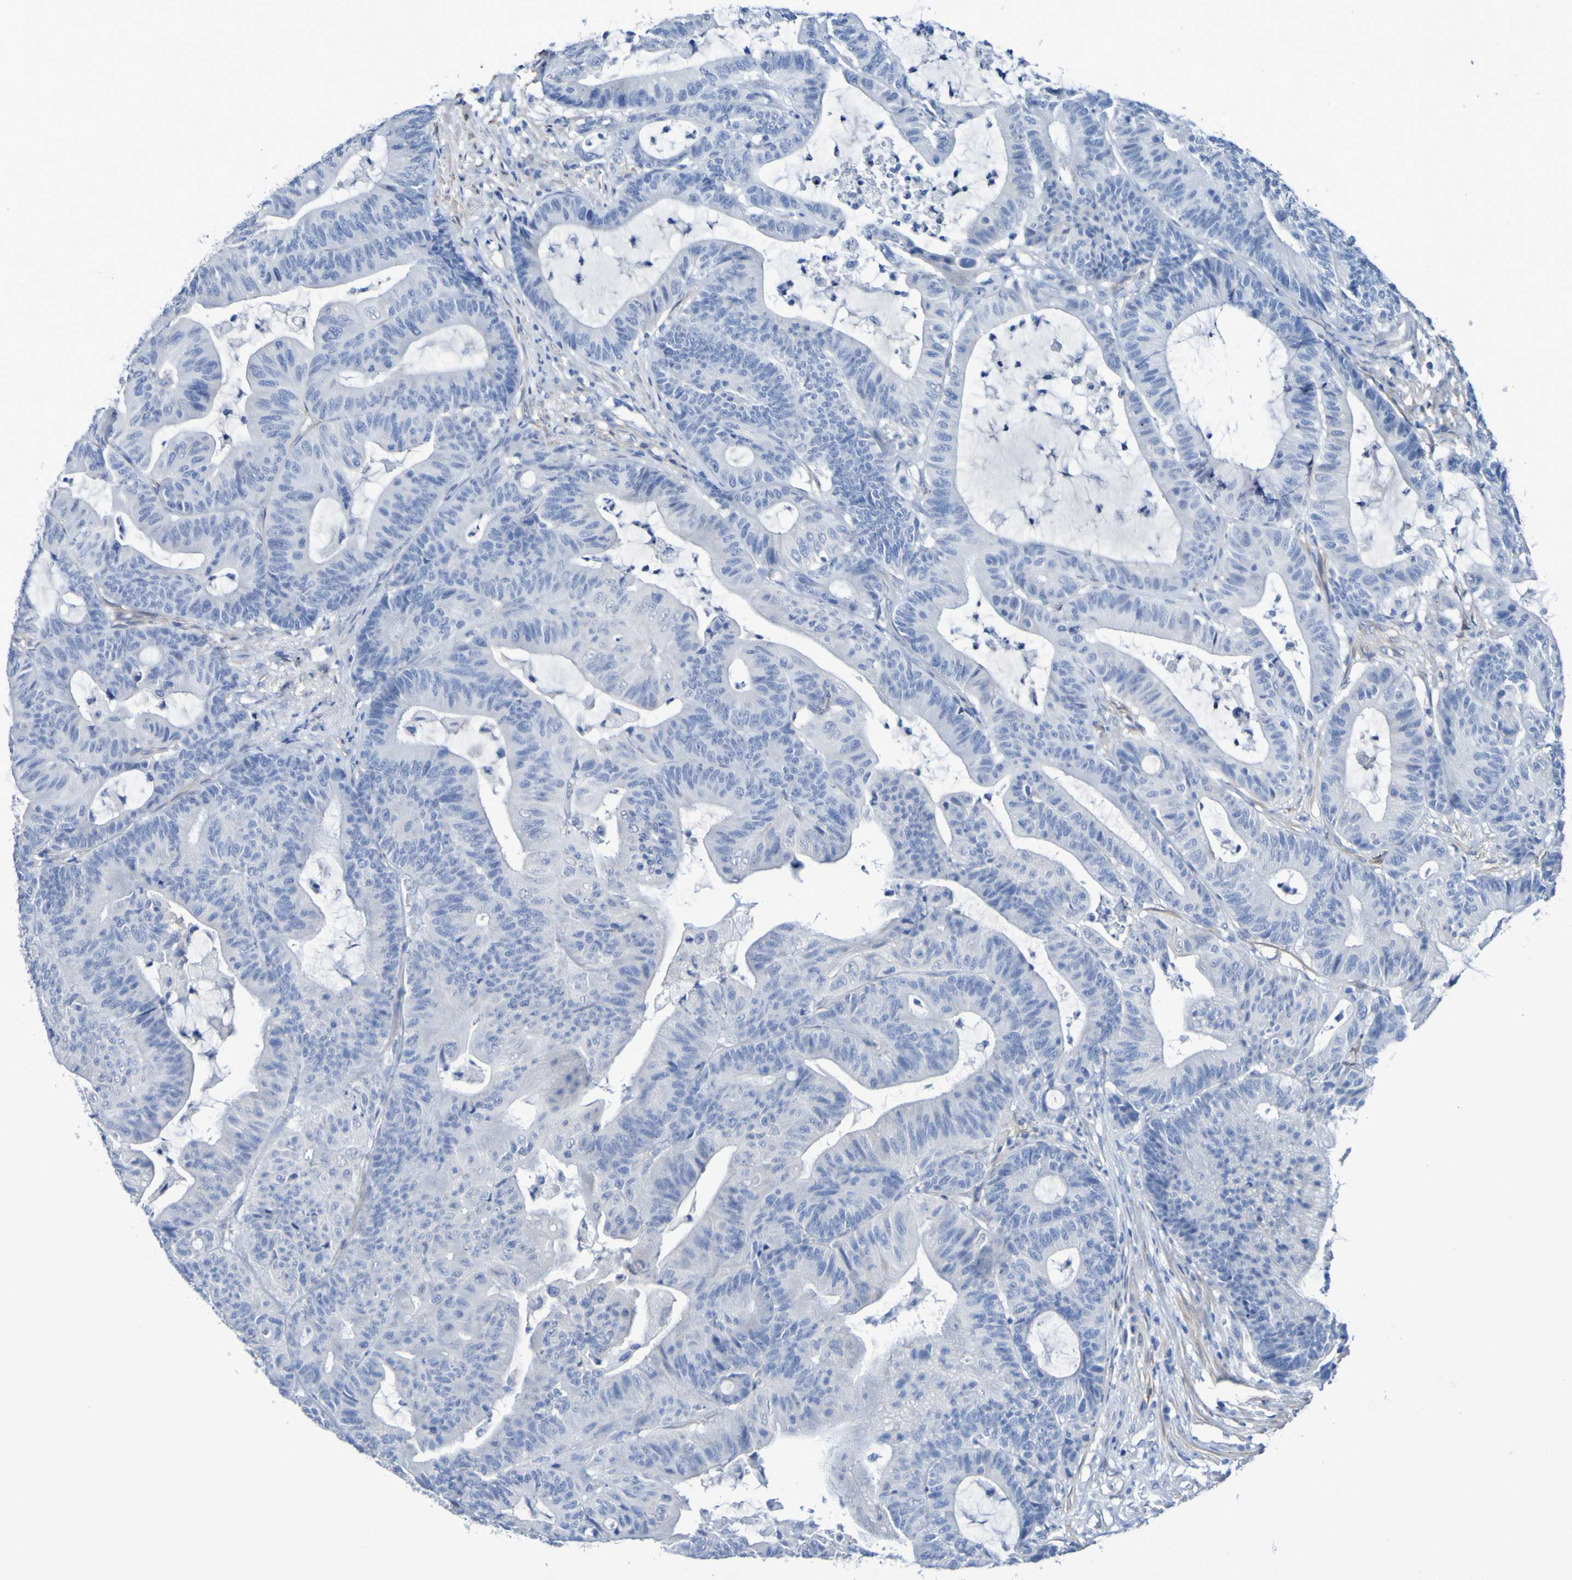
{"staining": {"intensity": "negative", "quantity": "none", "location": "none"}, "tissue": "colorectal cancer", "cell_type": "Tumor cells", "image_type": "cancer", "snomed": [{"axis": "morphology", "description": "Adenocarcinoma, NOS"}, {"axis": "topography", "description": "Colon"}], "caption": "A high-resolution micrograph shows immunohistochemistry (IHC) staining of adenocarcinoma (colorectal), which shows no significant positivity in tumor cells.", "gene": "SGCB", "patient": {"sex": "female", "age": 84}}